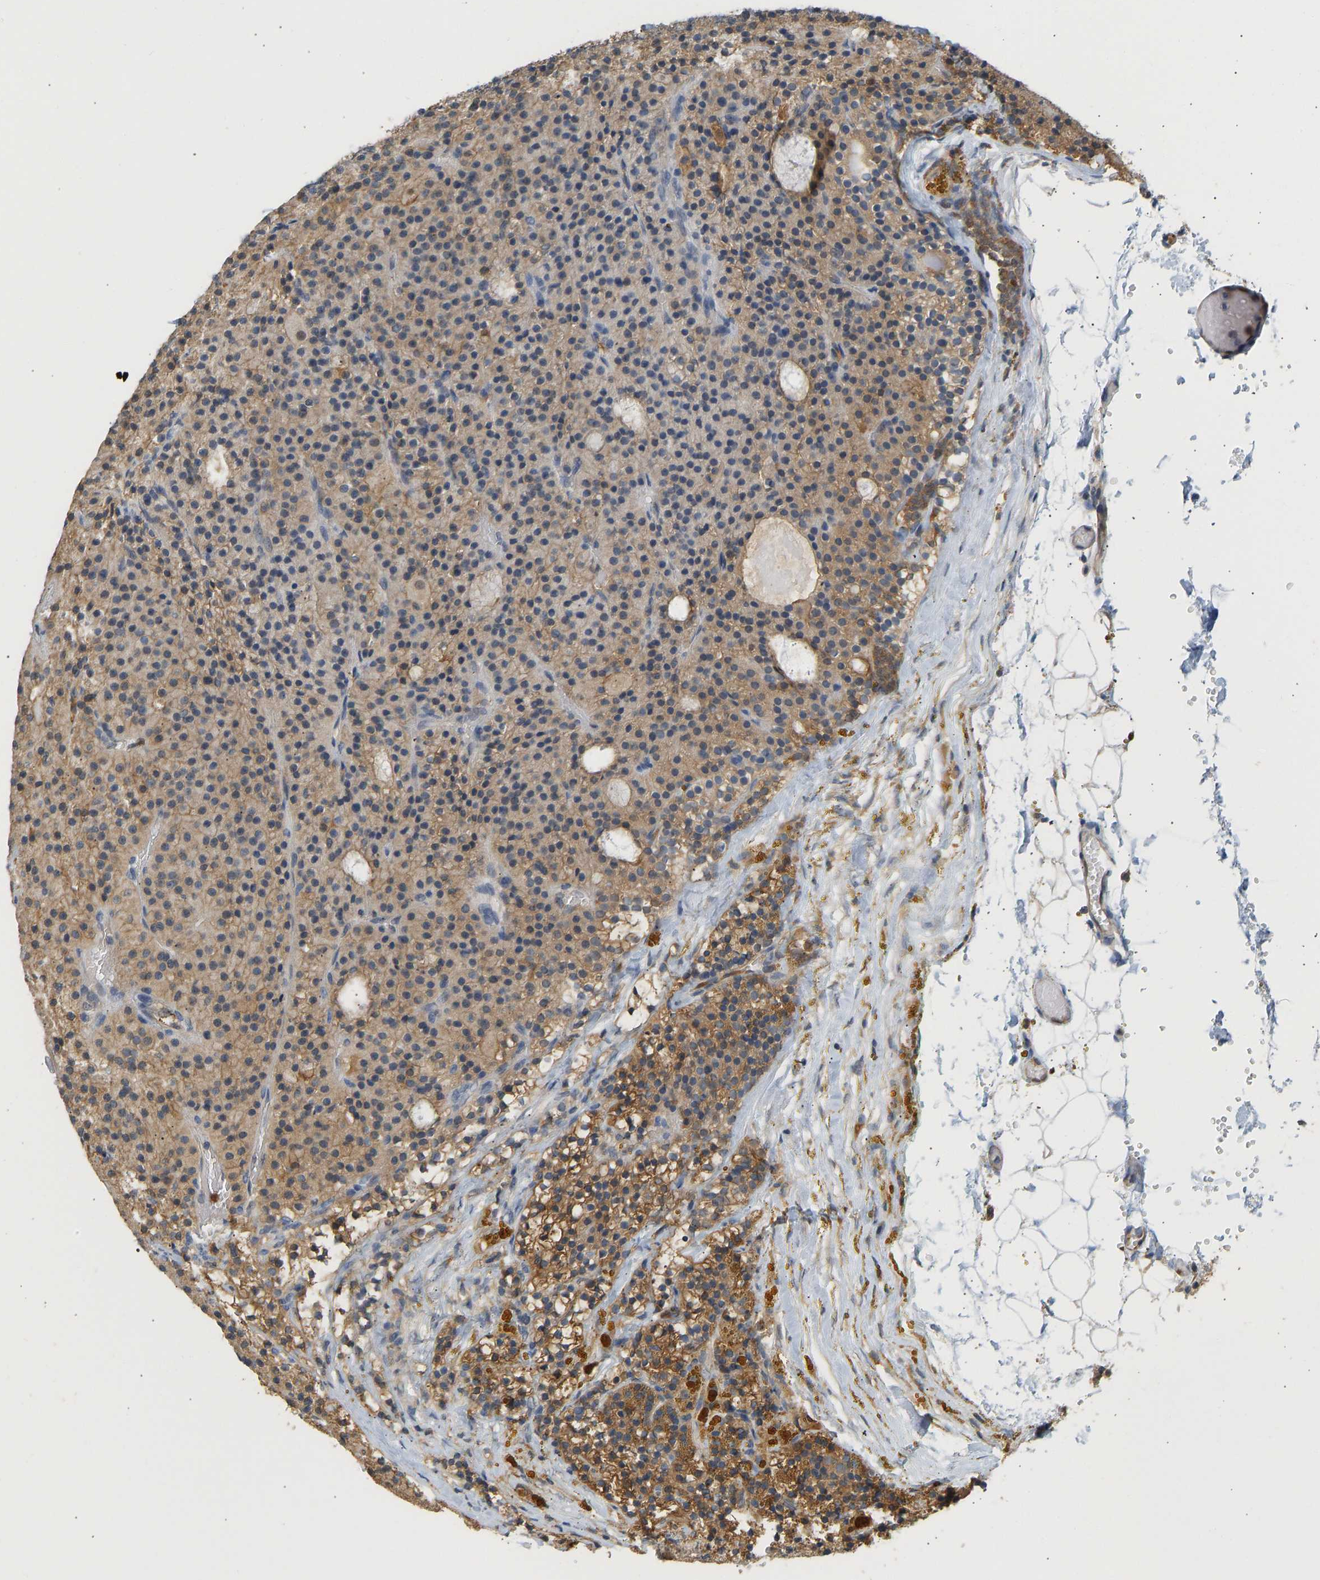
{"staining": {"intensity": "moderate", "quantity": ">75%", "location": "cytoplasmic/membranous"}, "tissue": "parathyroid gland", "cell_type": "Glandular cells", "image_type": "normal", "snomed": [{"axis": "morphology", "description": "Normal tissue, NOS"}, {"axis": "morphology", "description": "Adenoma, NOS"}, {"axis": "topography", "description": "Parathyroid gland"}], "caption": "A photomicrograph of human parathyroid gland stained for a protein exhibits moderate cytoplasmic/membranous brown staining in glandular cells.", "gene": "ENO1", "patient": {"sex": "male", "age": 75}}